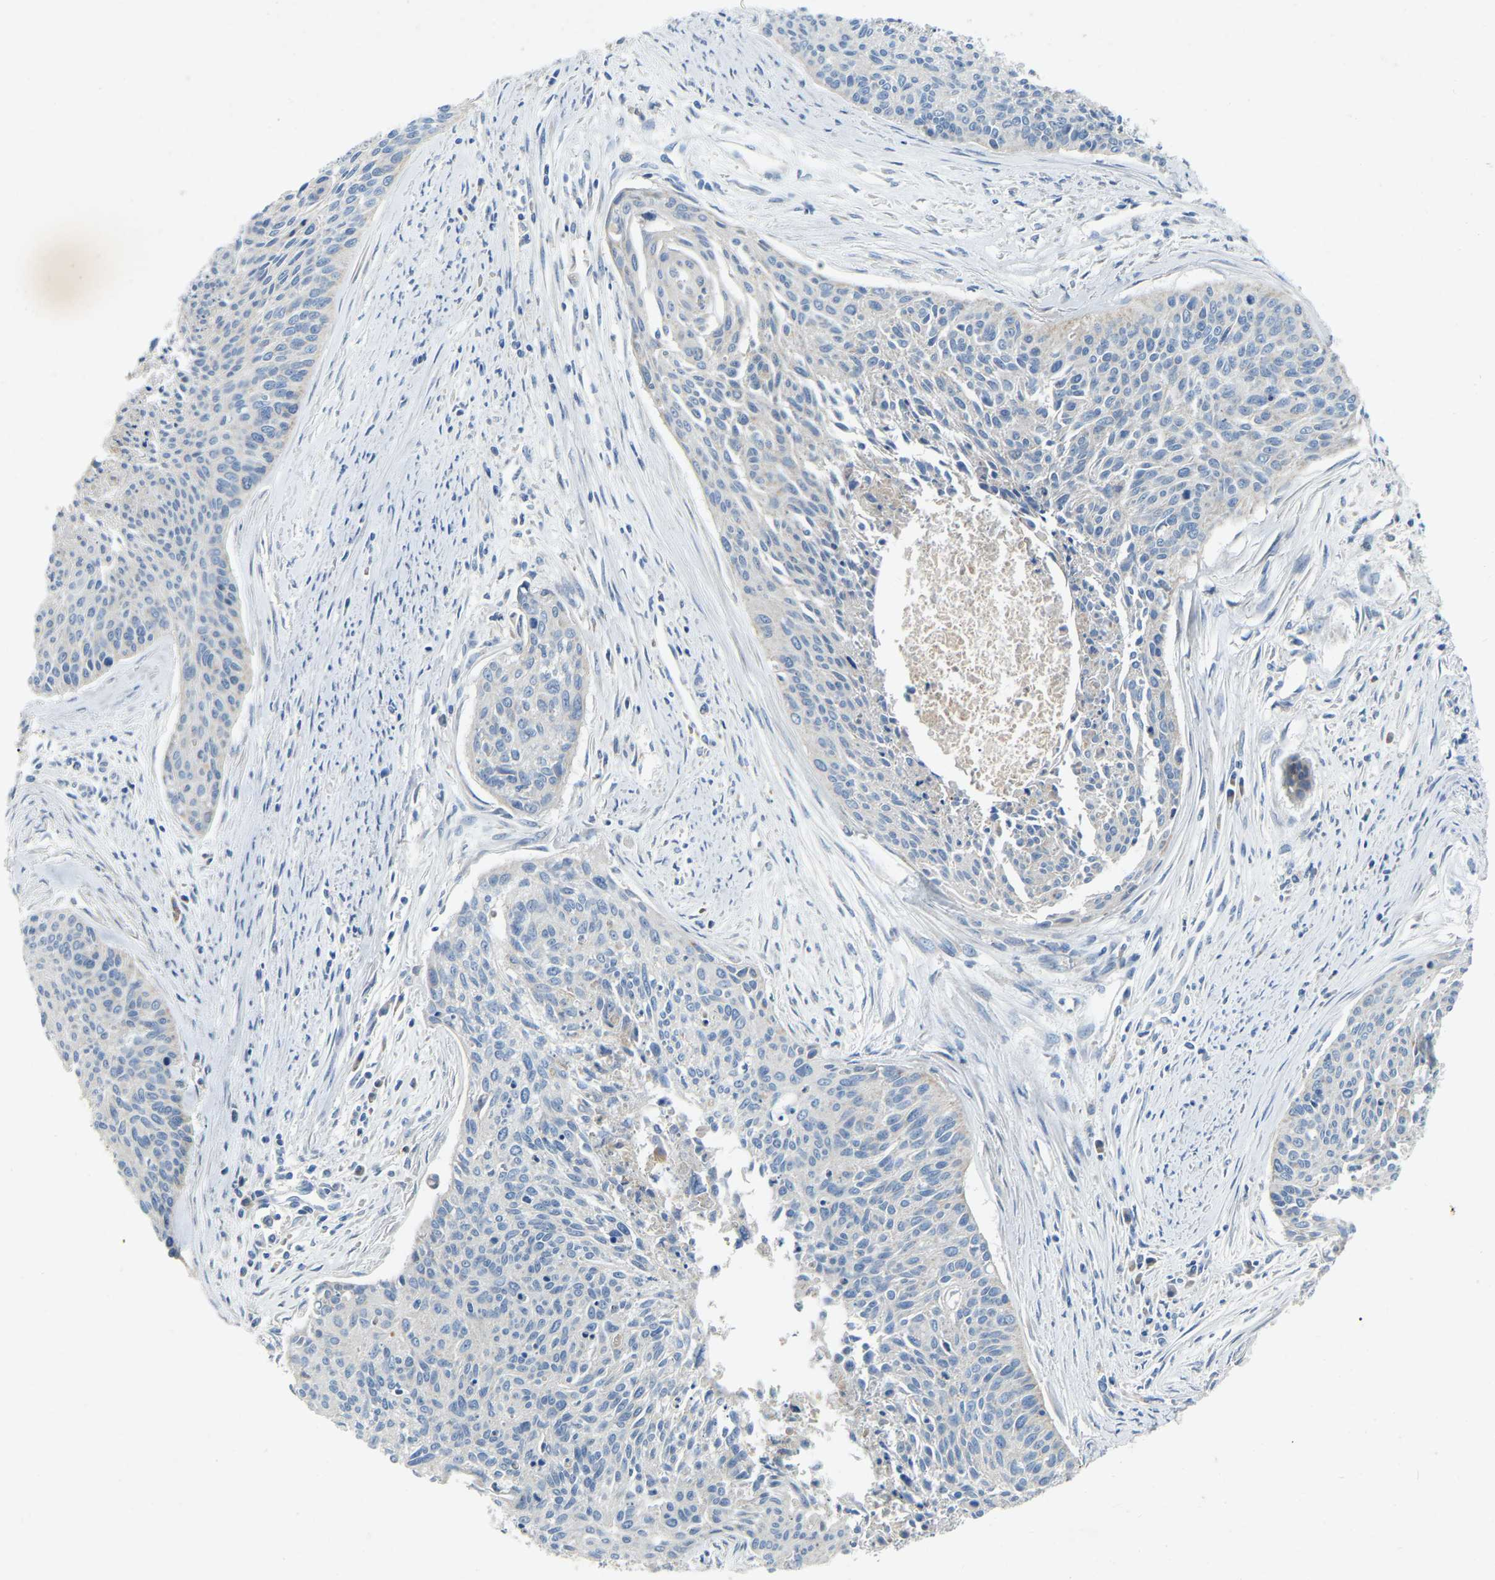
{"staining": {"intensity": "negative", "quantity": "none", "location": "none"}, "tissue": "cervical cancer", "cell_type": "Tumor cells", "image_type": "cancer", "snomed": [{"axis": "morphology", "description": "Squamous cell carcinoma, NOS"}, {"axis": "topography", "description": "Cervix"}], "caption": "Human squamous cell carcinoma (cervical) stained for a protein using immunohistochemistry displays no staining in tumor cells.", "gene": "PARL", "patient": {"sex": "female", "age": 55}}